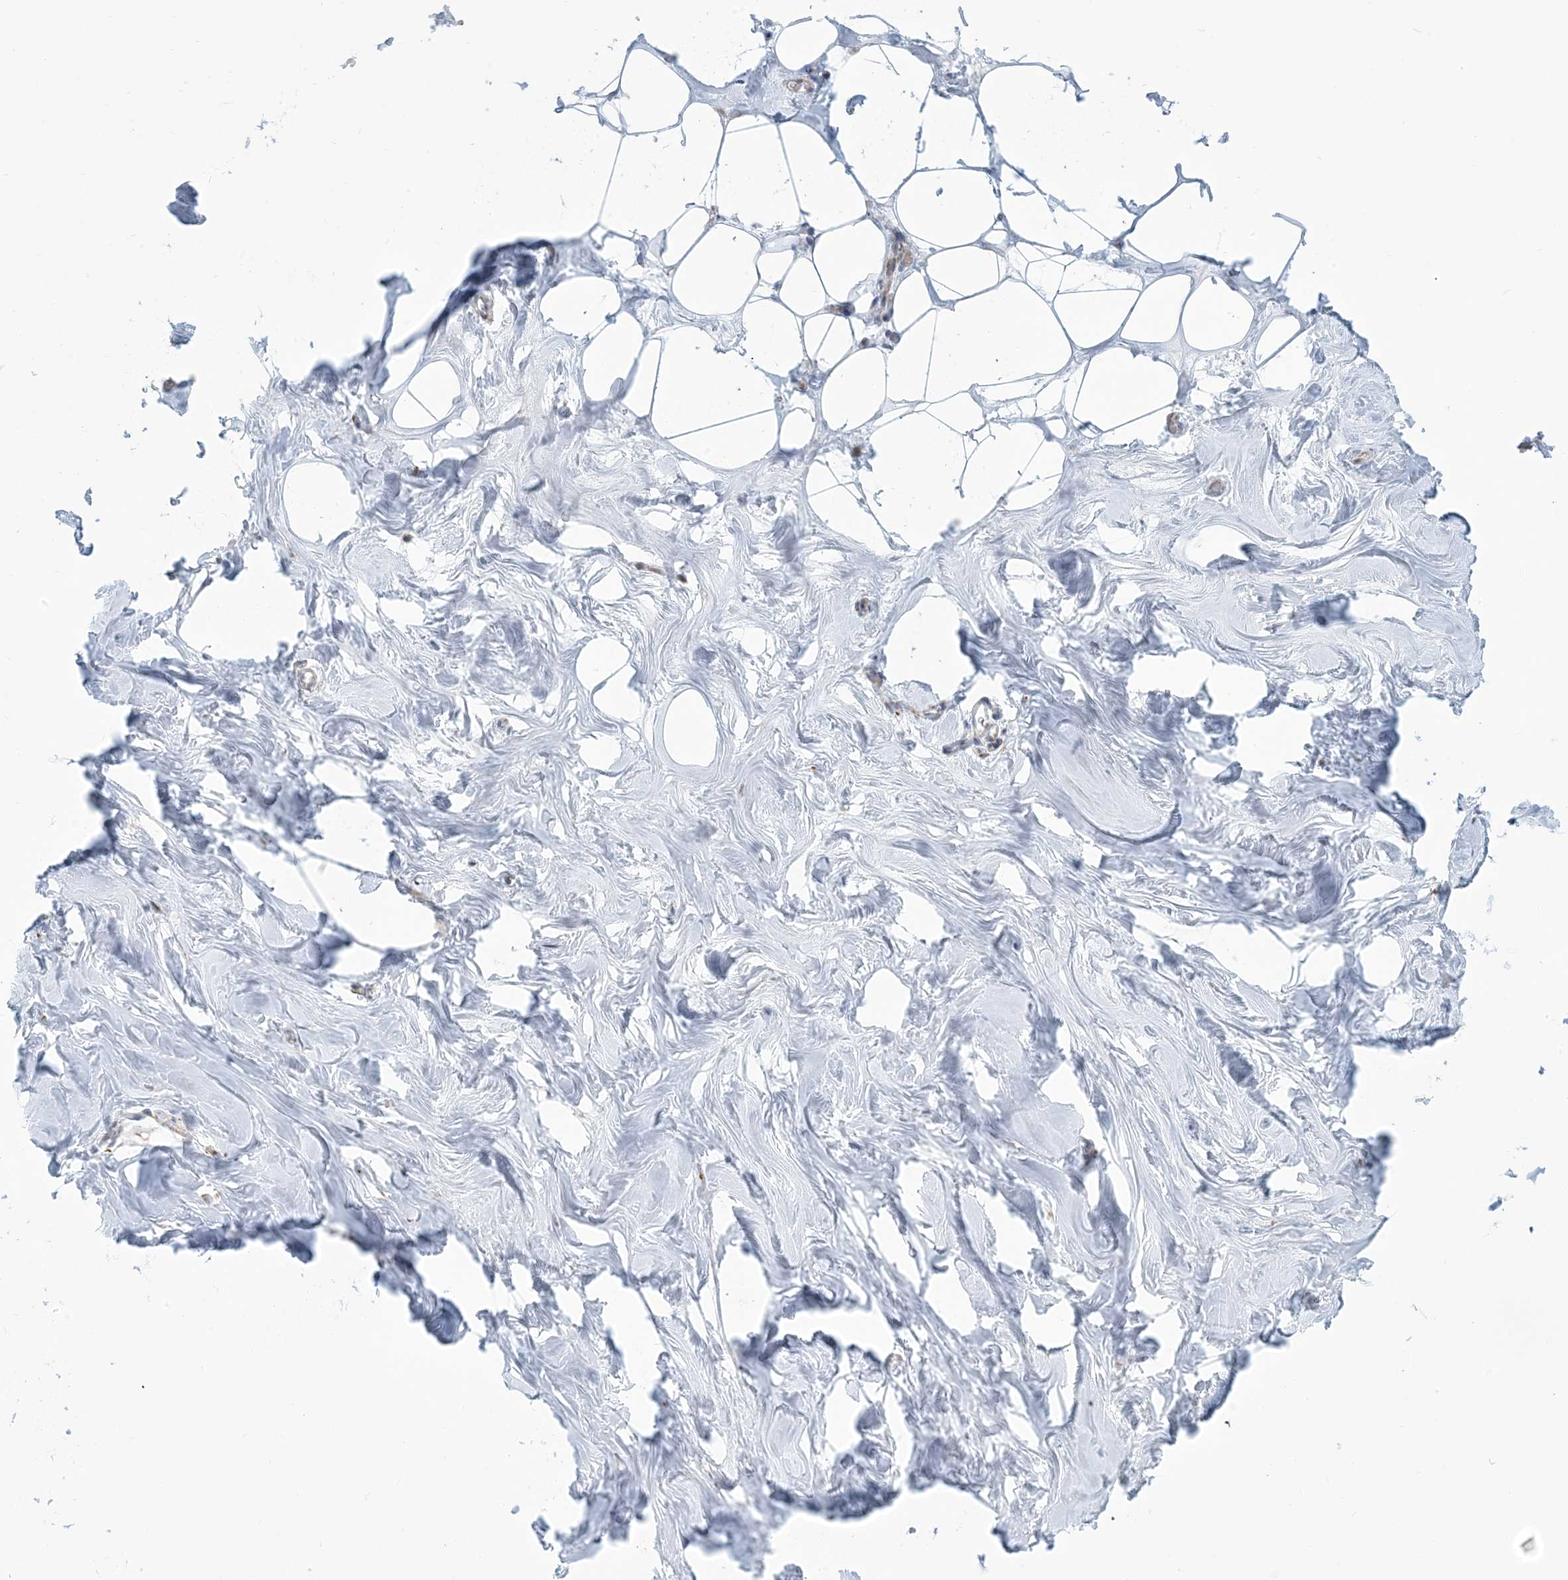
{"staining": {"intensity": "negative", "quantity": "none", "location": "none"}, "tissue": "adipose tissue", "cell_type": "Adipocytes", "image_type": "normal", "snomed": [{"axis": "morphology", "description": "Normal tissue, NOS"}, {"axis": "morphology", "description": "Fibrosis, NOS"}, {"axis": "topography", "description": "Breast"}, {"axis": "topography", "description": "Adipose tissue"}], "caption": "IHC of normal human adipose tissue displays no expression in adipocytes. (DAB immunohistochemistry (IHC) with hematoxylin counter stain).", "gene": "AFTPH", "patient": {"sex": "female", "age": 39}}